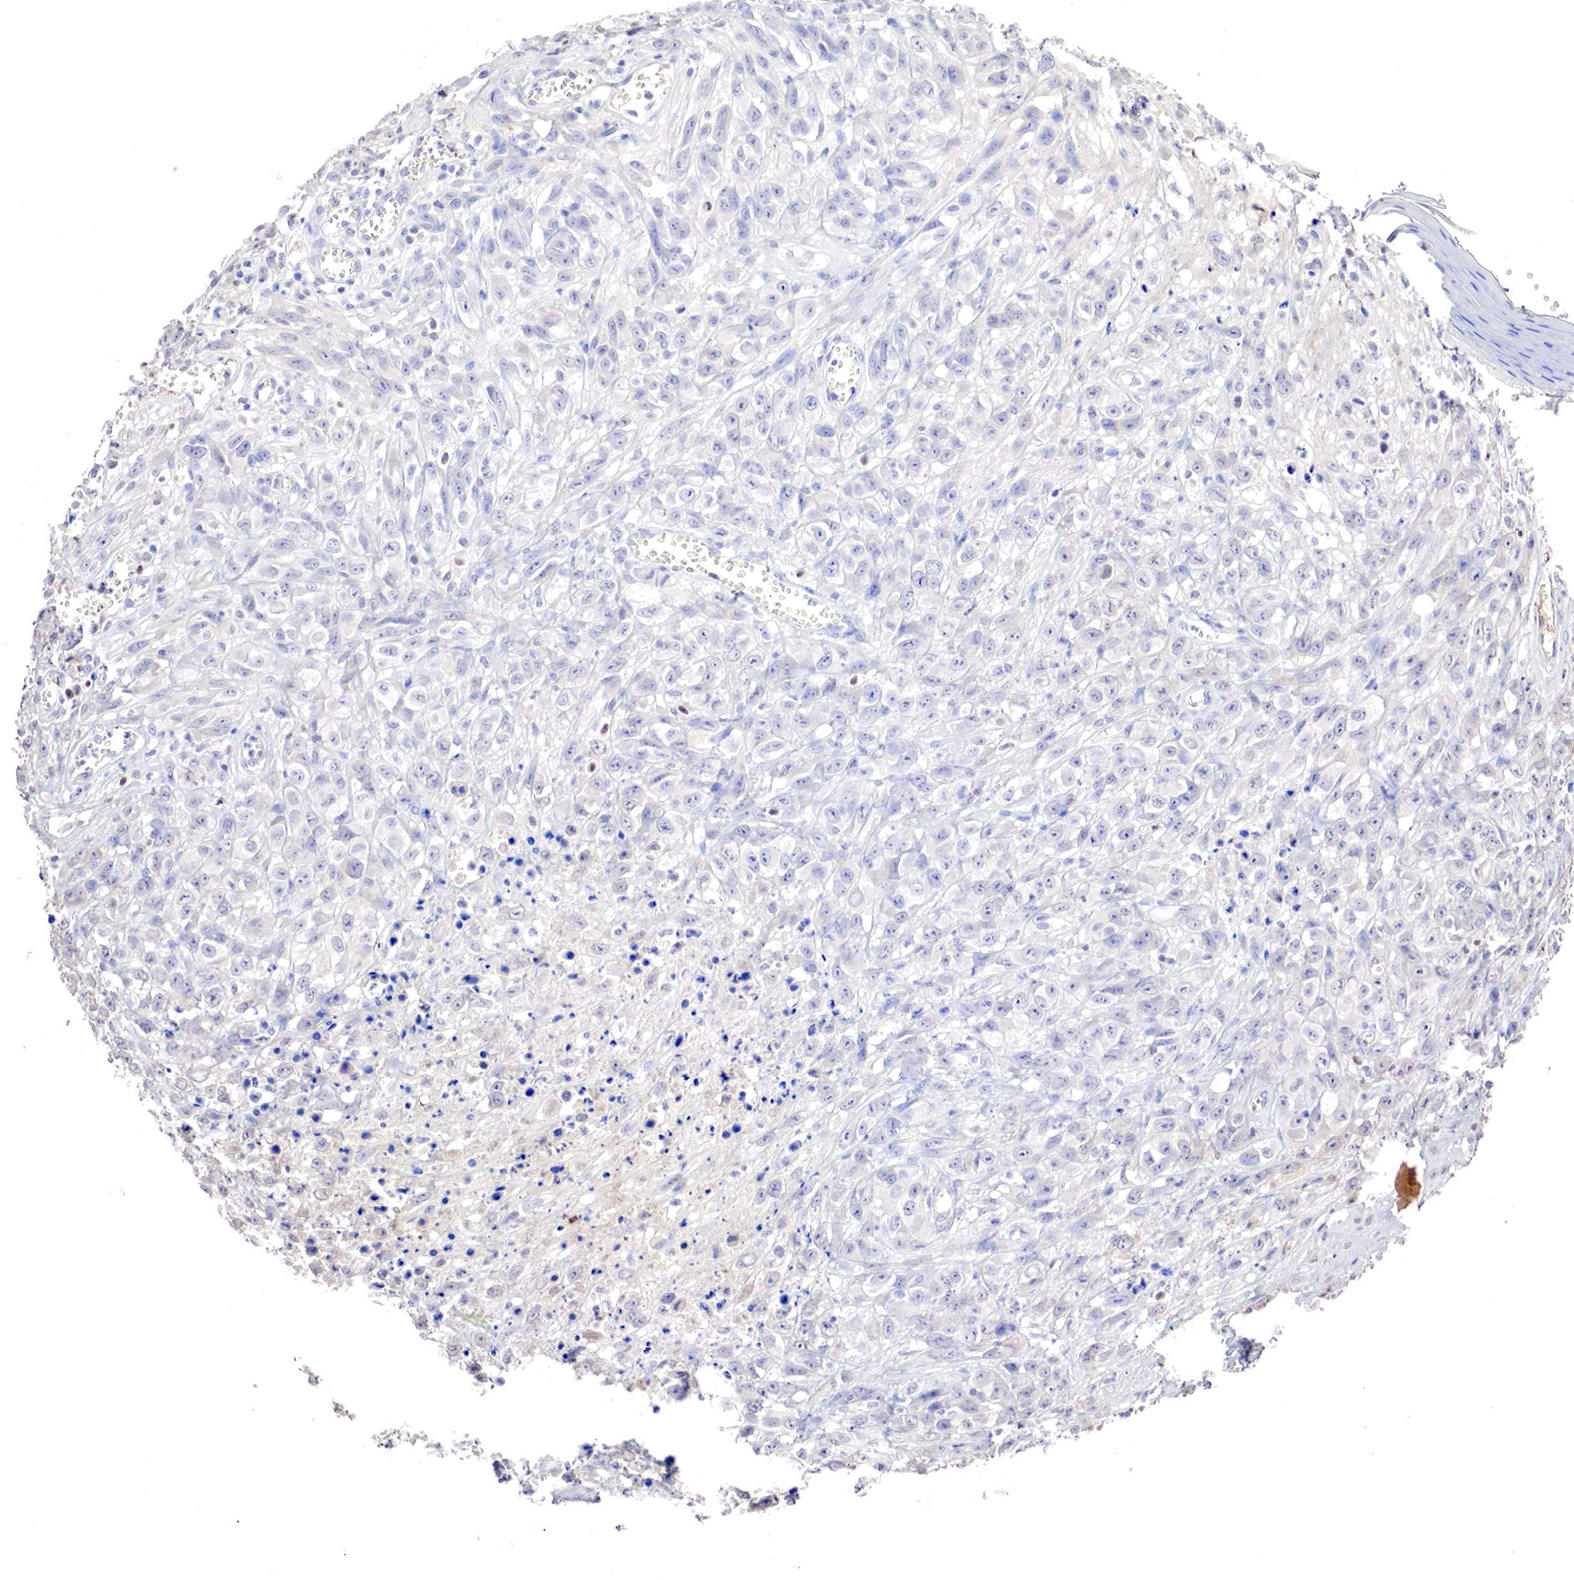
{"staining": {"intensity": "moderate", "quantity": "25%-75%", "location": "cytoplasmic/membranous"}, "tissue": "melanoma", "cell_type": "Tumor cells", "image_type": "cancer", "snomed": [{"axis": "morphology", "description": "Malignant melanoma, NOS"}, {"axis": "topography", "description": "Skin"}], "caption": "Immunohistochemistry (IHC) photomicrograph of human malignant melanoma stained for a protein (brown), which demonstrates medium levels of moderate cytoplasmic/membranous expression in about 25%-75% of tumor cells.", "gene": "GATA1", "patient": {"sex": "male", "age": 51}}